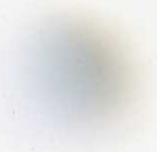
{"staining": {"intensity": "moderate", "quantity": "<25%", "location": "cytoplasmic/membranous"}, "tissue": "colorectal cancer", "cell_type": "Tumor cells", "image_type": "cancer", "snomed": [{"axis": "morphology", "description": "Adenocarcinoma, NOS"}, {"axis": "topography", "description": "Colon"}], "caption": "The immunohistochemical stain labels moderate cytoplasmic/membranous positivity in tumor cells of colorectal cancer tissue.", "gene": "RRAS", "patient": {"sex": "male", "age": 71}}